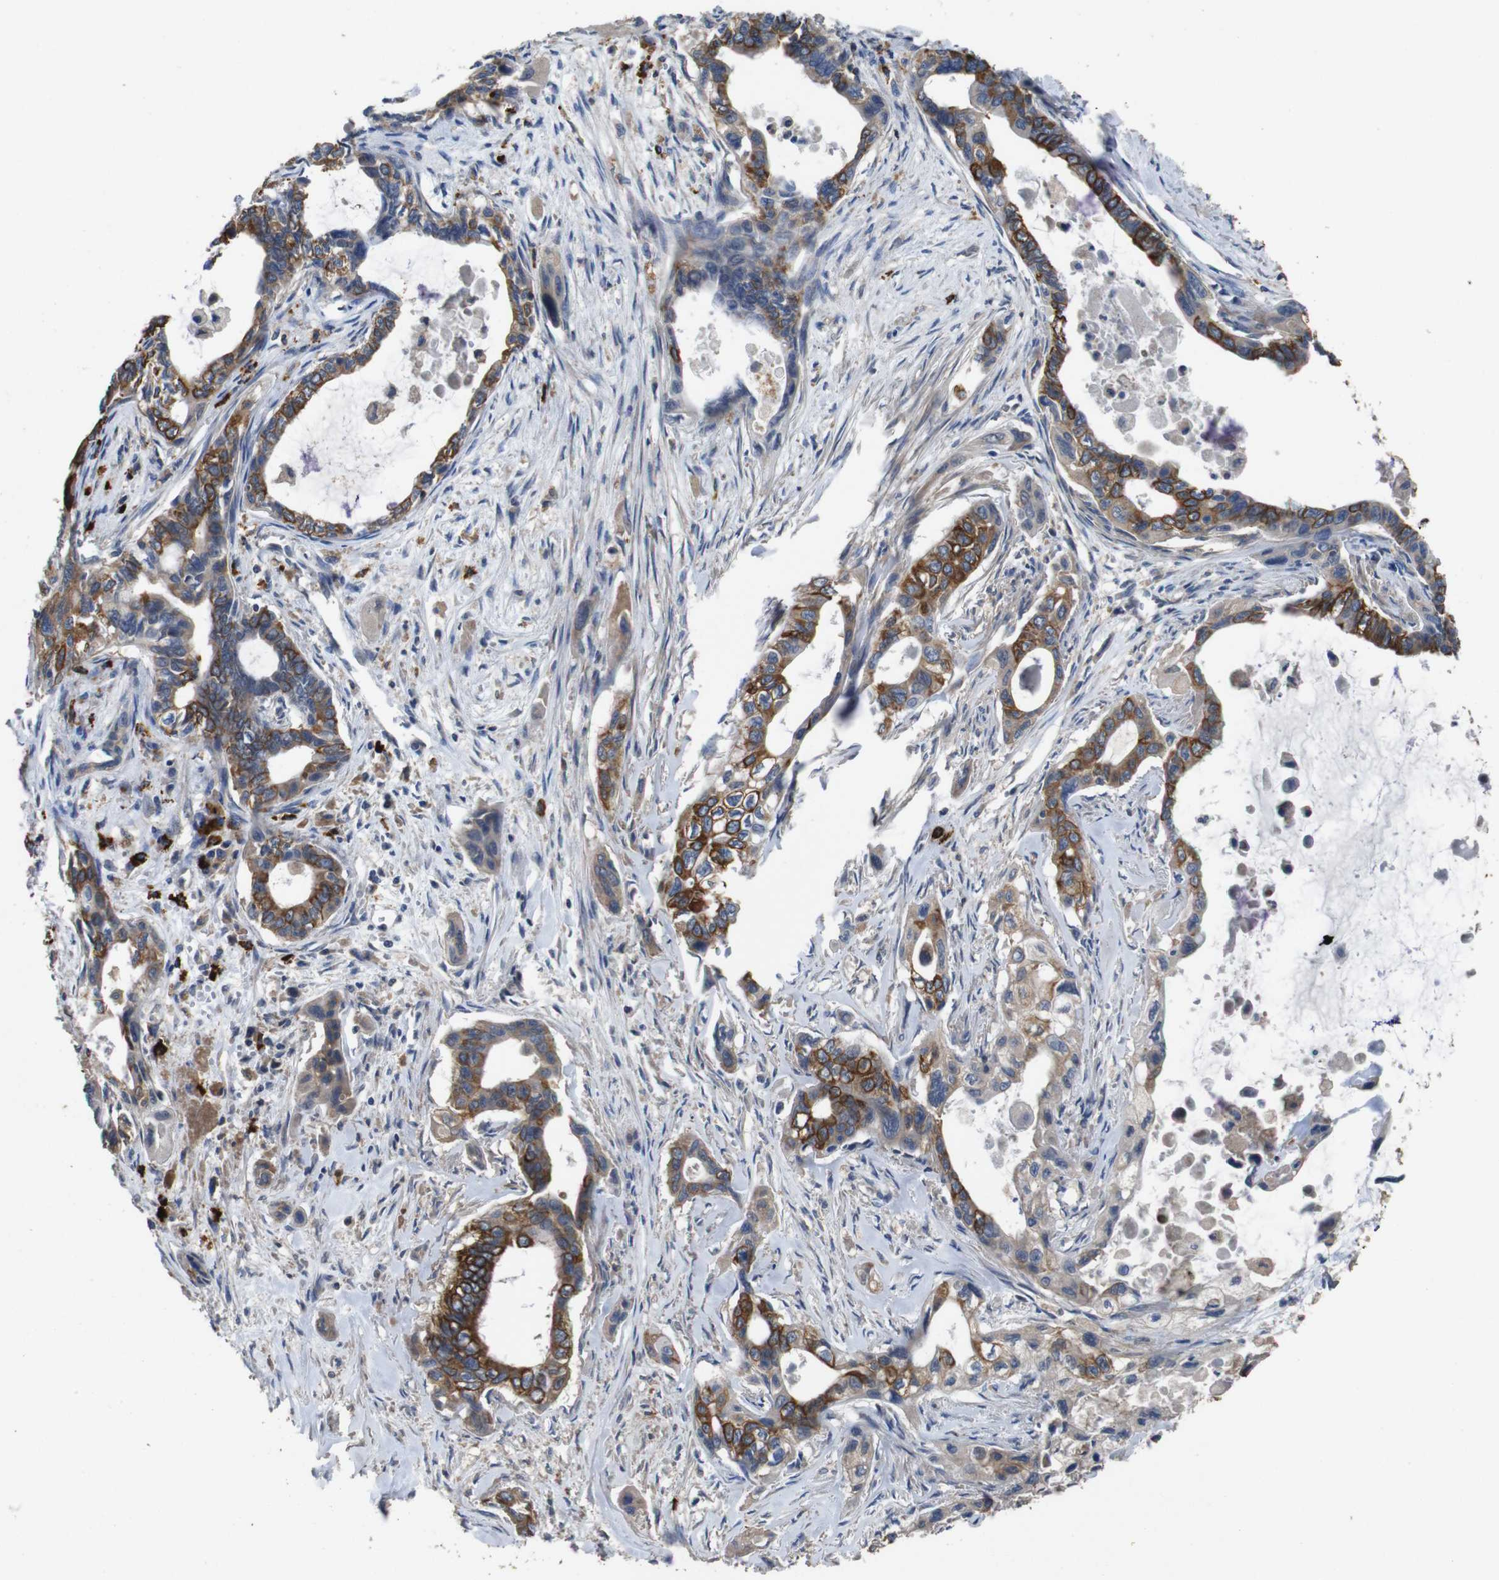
{"staining": {"intensity": "moderate", "quantity": ">75%", "location": "cytoplasmic/membranous"}, "tissue": "pancreatic cancer", "cell_type": "Tumor cells", "image_type": "cancer", "snomed": [{"axis": "morphology", "description": "Adenocarcinoma, NOS"}, {"axis": "topography", "description": "Pancreas"}], "caption": "Protein expression analysis of adenocarcinoma (pancreatic) displays moderate cytoplasmic/membranous expression in approximately >75% of tumor cells.", "gene": "GLIPR1", "patient": {"sex": "male", "age": 73}}